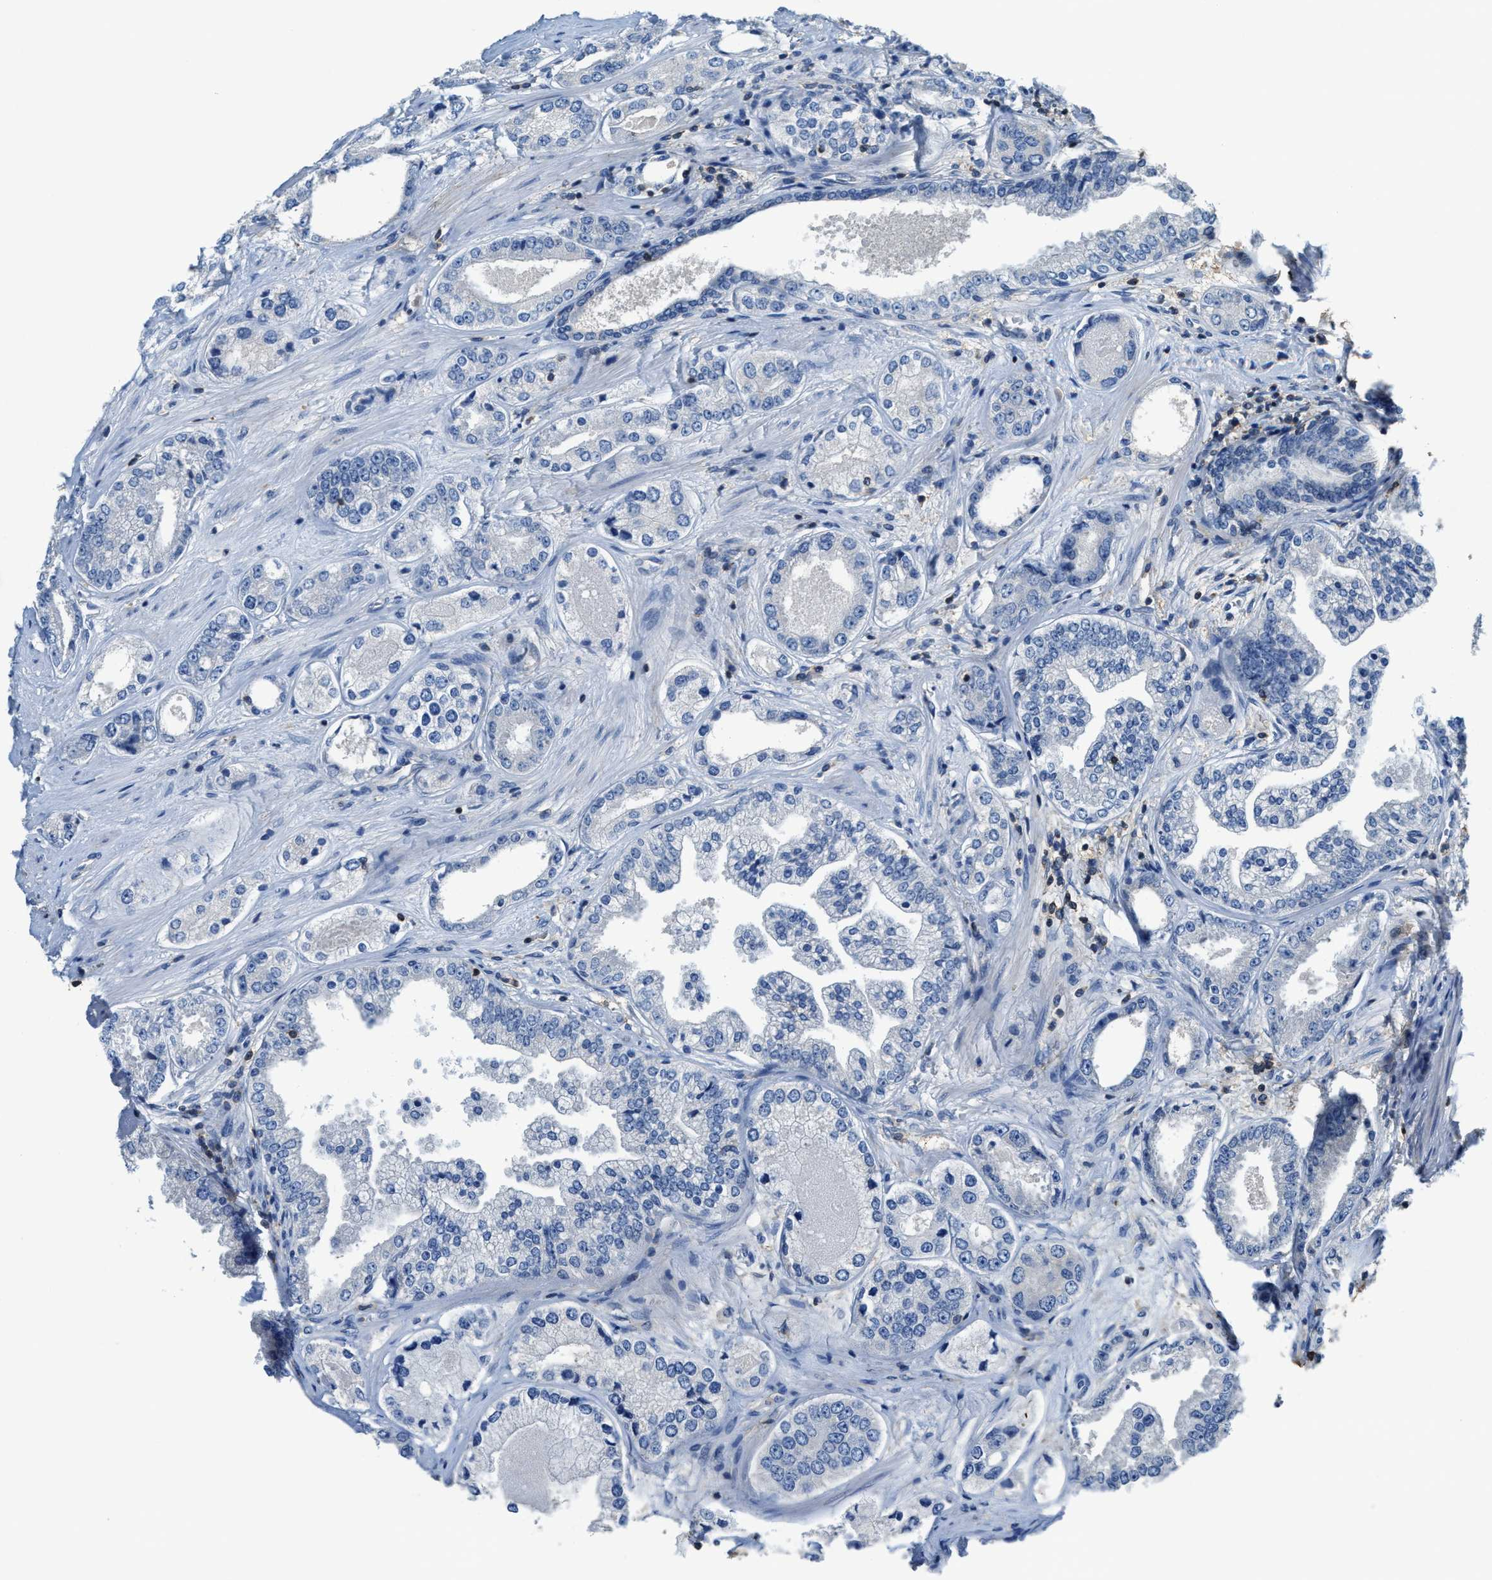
{"staining": {"intensity": "negative", "quantity": "none", "location": "none"}, "tissue": "prostate cancer", "cell_type": "Tumor cells", "image_type": "cancer", "snomed": [{"axis": "morphology", "description": "Adenocarcinoma, High grade"}, {"axis": "topography", "description": "Prostate"}], "caption": "Tumor cells show no significant protein positivity in high-grade adenocarcinoma (prostate).", "gene": "MYO1G", "patient": {"sex": "male", "age": 61}}